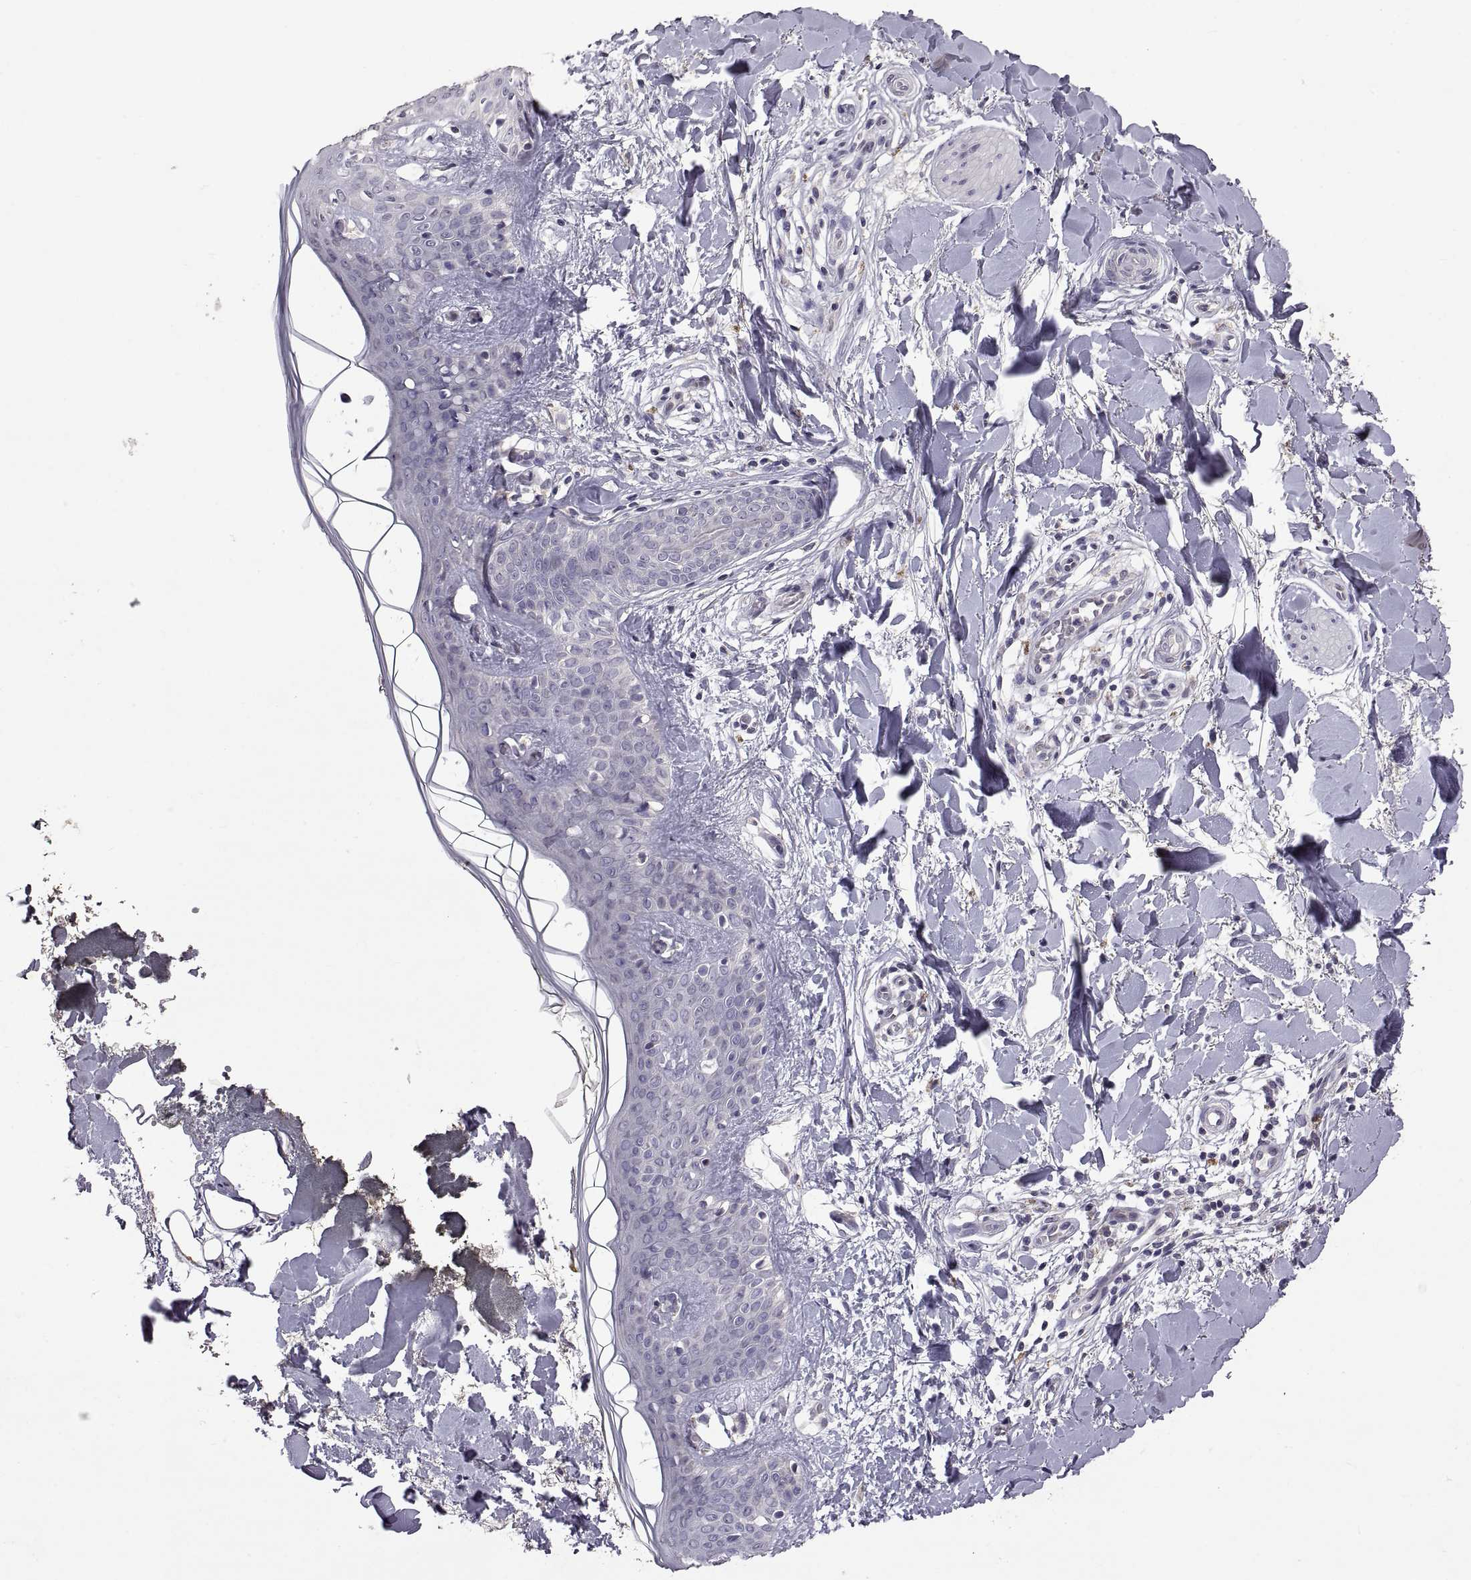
{"staining": {"intensity": "negative", "quantity": "none", "location": "none"}, "tissue": "skin", "cell_type": "Fibroblasts", "image_type": "normal", "snomed": [{"axis": "morphology", "description": "Normal tissue, NOS"}, {"axis": "topography", "description": "Skin"}], "caption": "Fibroblasts show no significant expression in benign skin.", "gene": "DEFB136", "patient": {"sex": "female", "age": 34}}